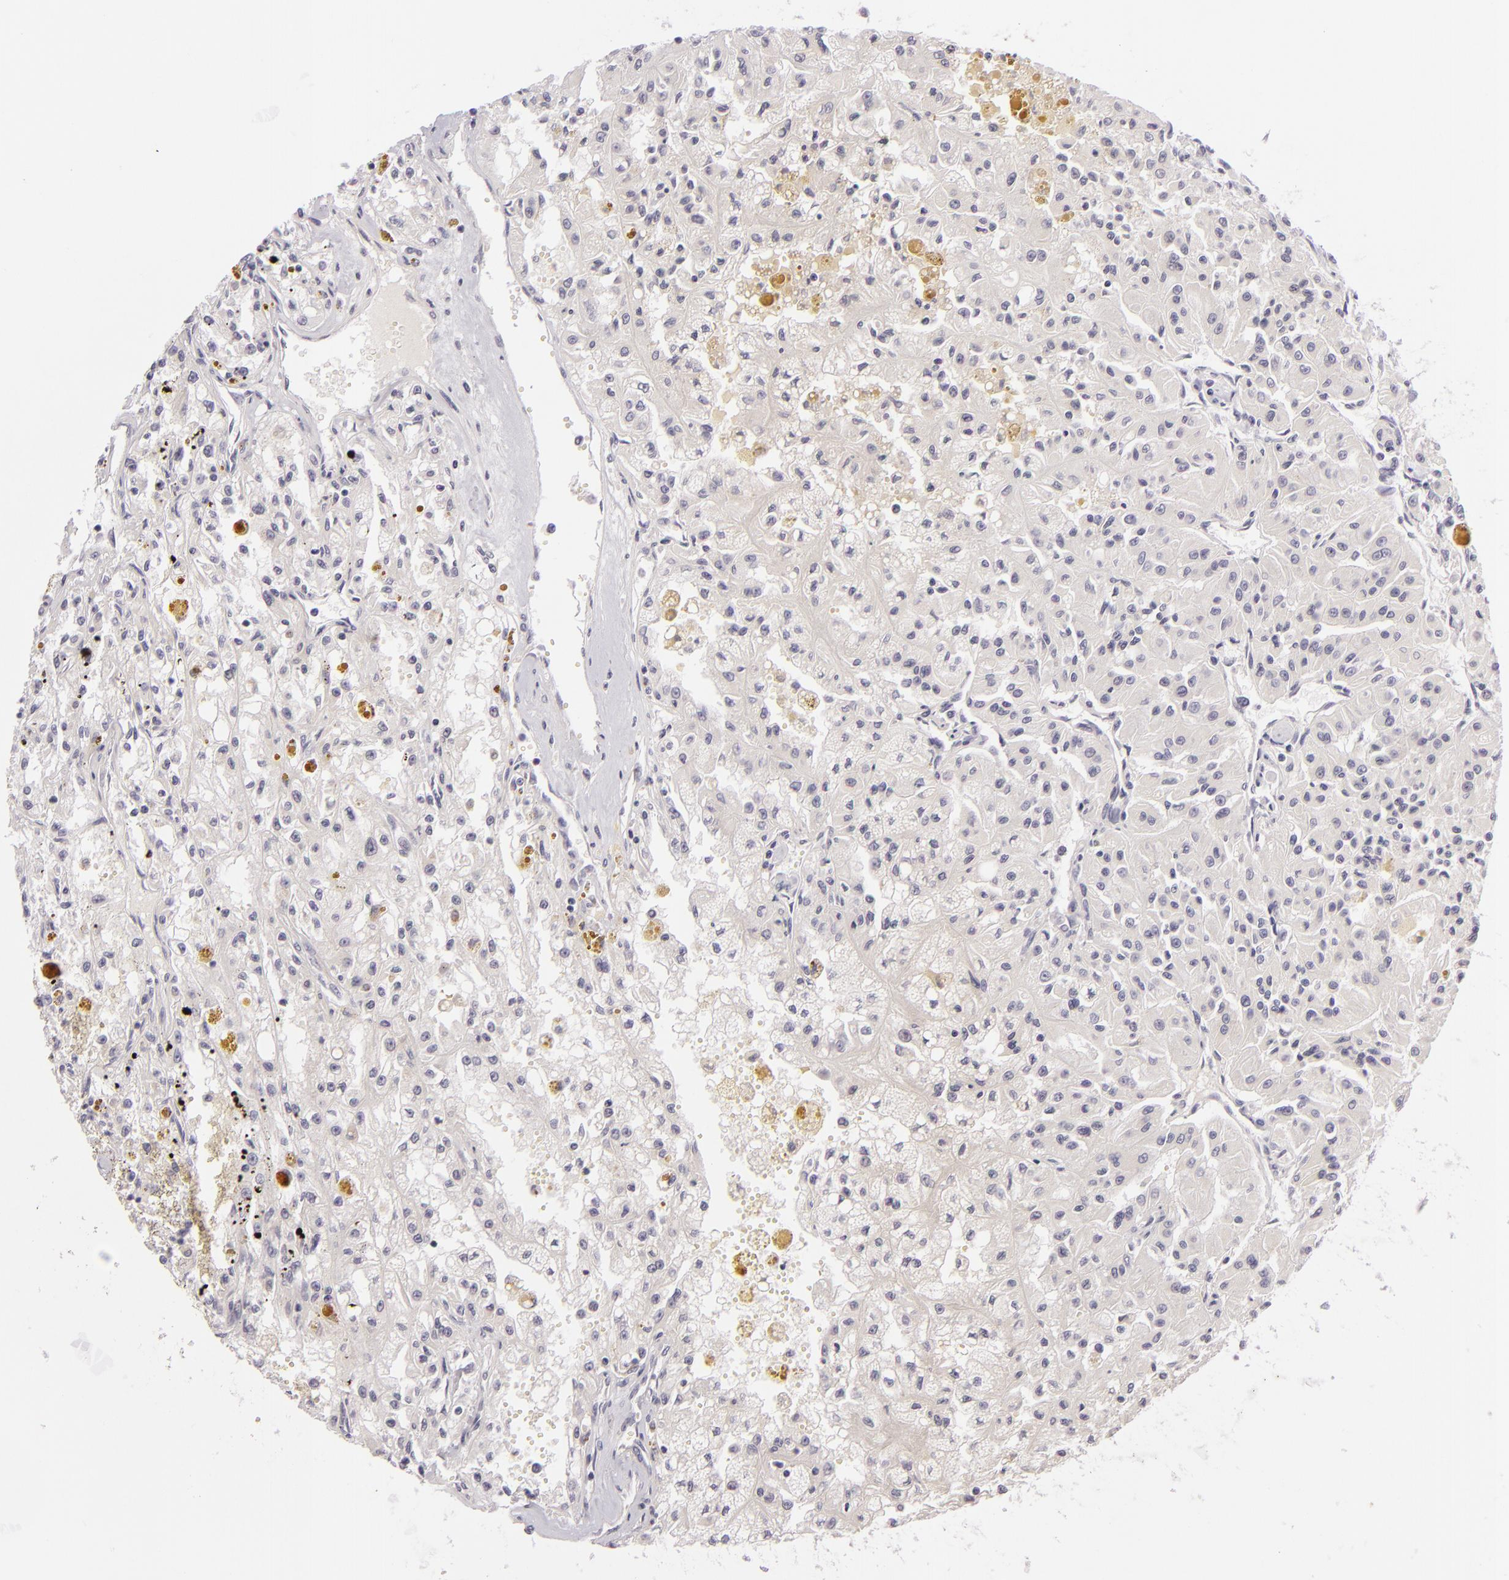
{"staining": {"intensity": "negative", "quantity": "none", "location": "none"}, "tissue": "renal cancer", "cell_type": "Tumor cells", "image_type": "cancer", "snomed": [{"axis": "morphology", "description": "Adenocarcinoma, NOS"}, {"axis": "topography", "description": "Kidney"}], "caption": "Tumor cells are negative for protein expression in human renal adenocarcinoma. Brightfield microscopy of IHC stained with DAB (brown) and hematoxylin (blue), captured at high magnification.", "gene": "DAG1", "patient": {"sex": "male", "age": 78}}